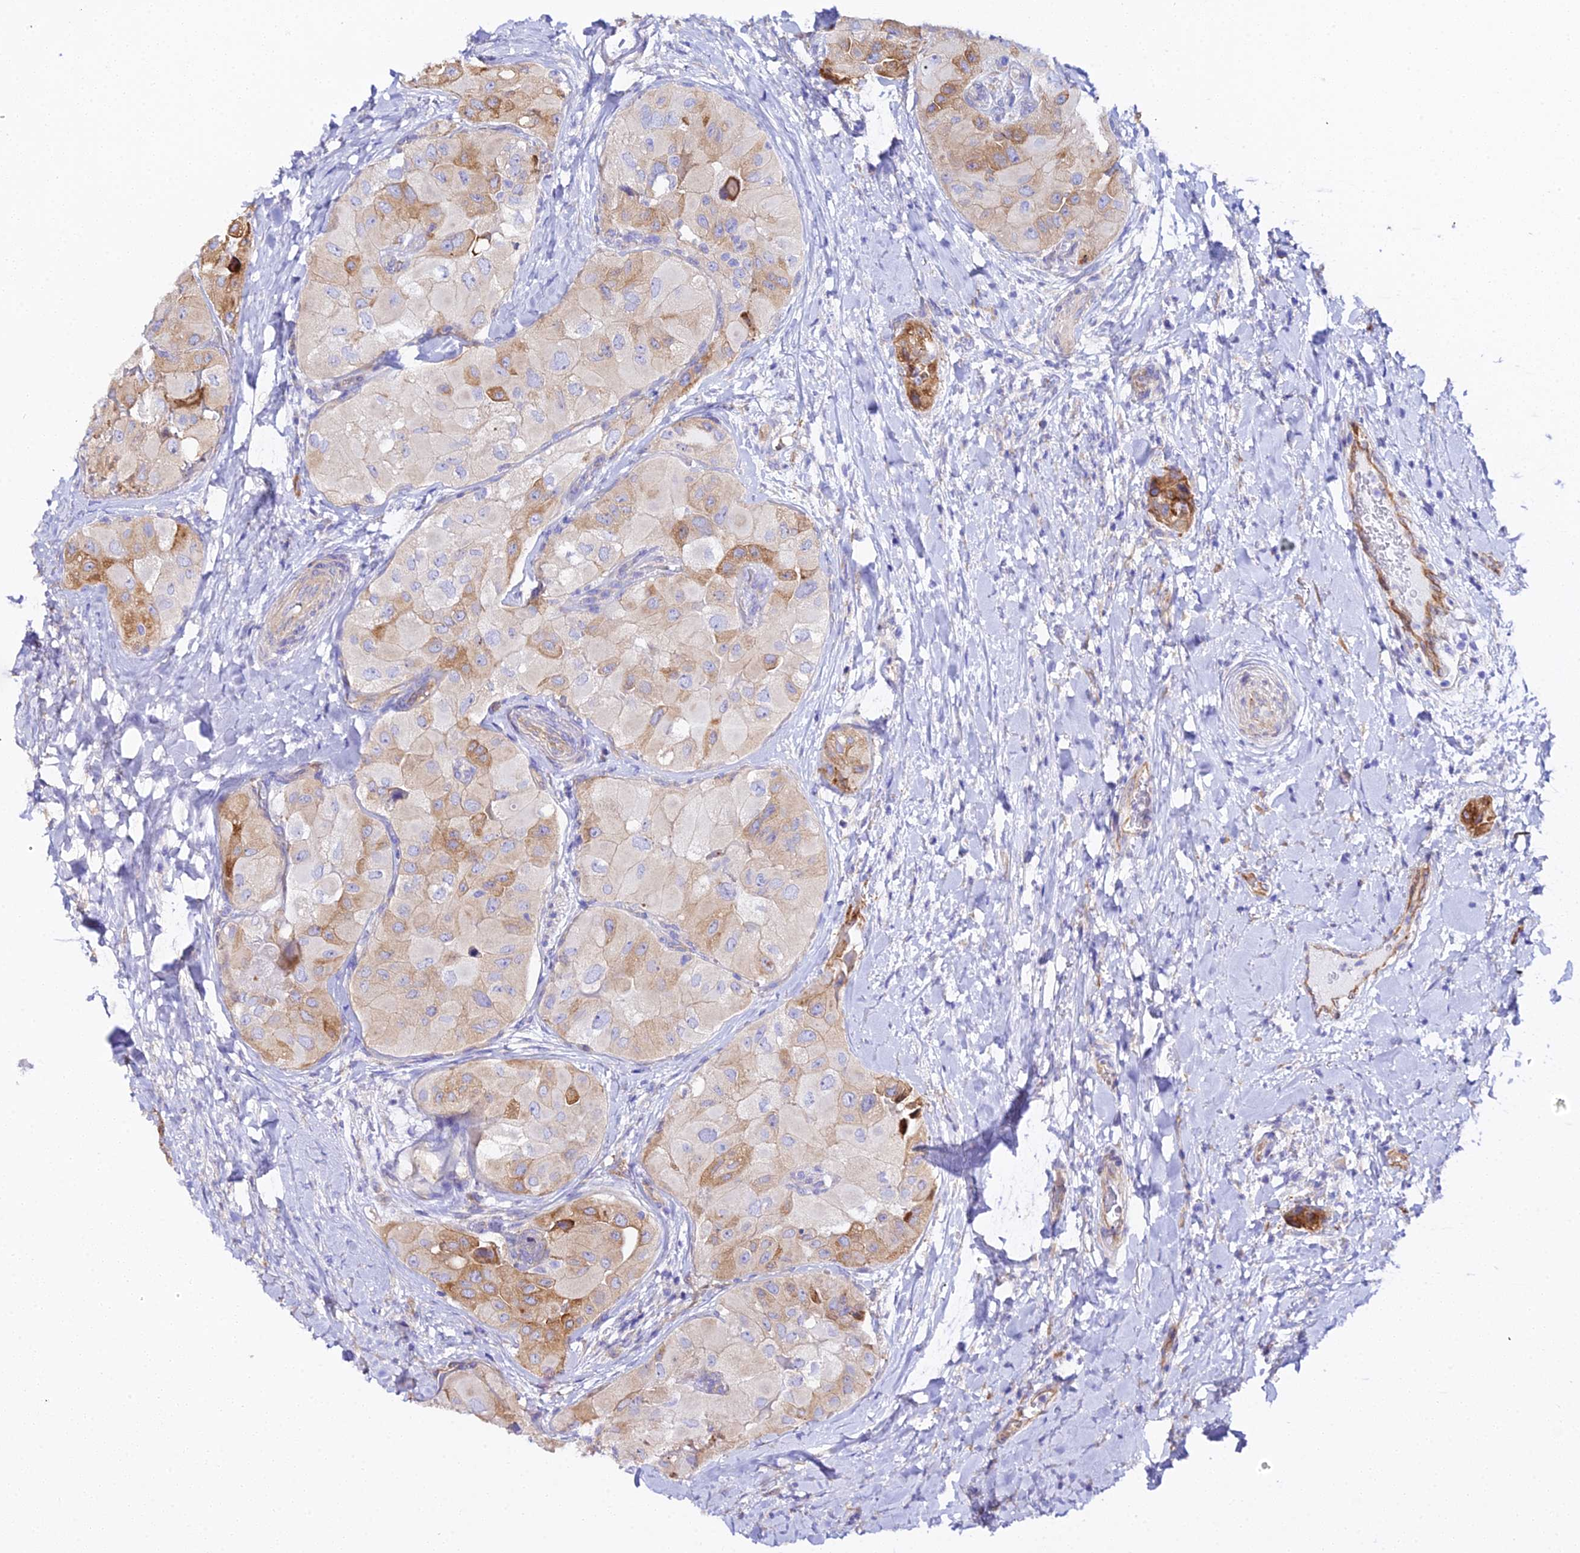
{"staining": {"intensity": "moderate", "quantity": "<25%", "location": "cytoplasmic/membranous"}, "tissue": "thyroid cancer", "cell_type": "Tumor cells", "image_type": "cancer", "snomed": [{"axis": "morphology", "description": "Normal tissue, NOS"}, {"axis": "morphology", "description": "Papillary adenocarcinoma, NOS"}, {"axis": "topography", "description": "Thyroid gland"}], "caption": "A high-resolution micrograph shows IHC staining of thyroid papillary adenocarcinoma, which shows moderate cytoplasmic/membranous staining in about <25% of tumor cells. Using DAB (3,3'-diaminobenzidine) (brown) and hematoxylin (blue) stains, captured at high magnification using brightfield microscopy.", "gene": "CFAP45", "patient": {"sex": "female", "age": 59}}